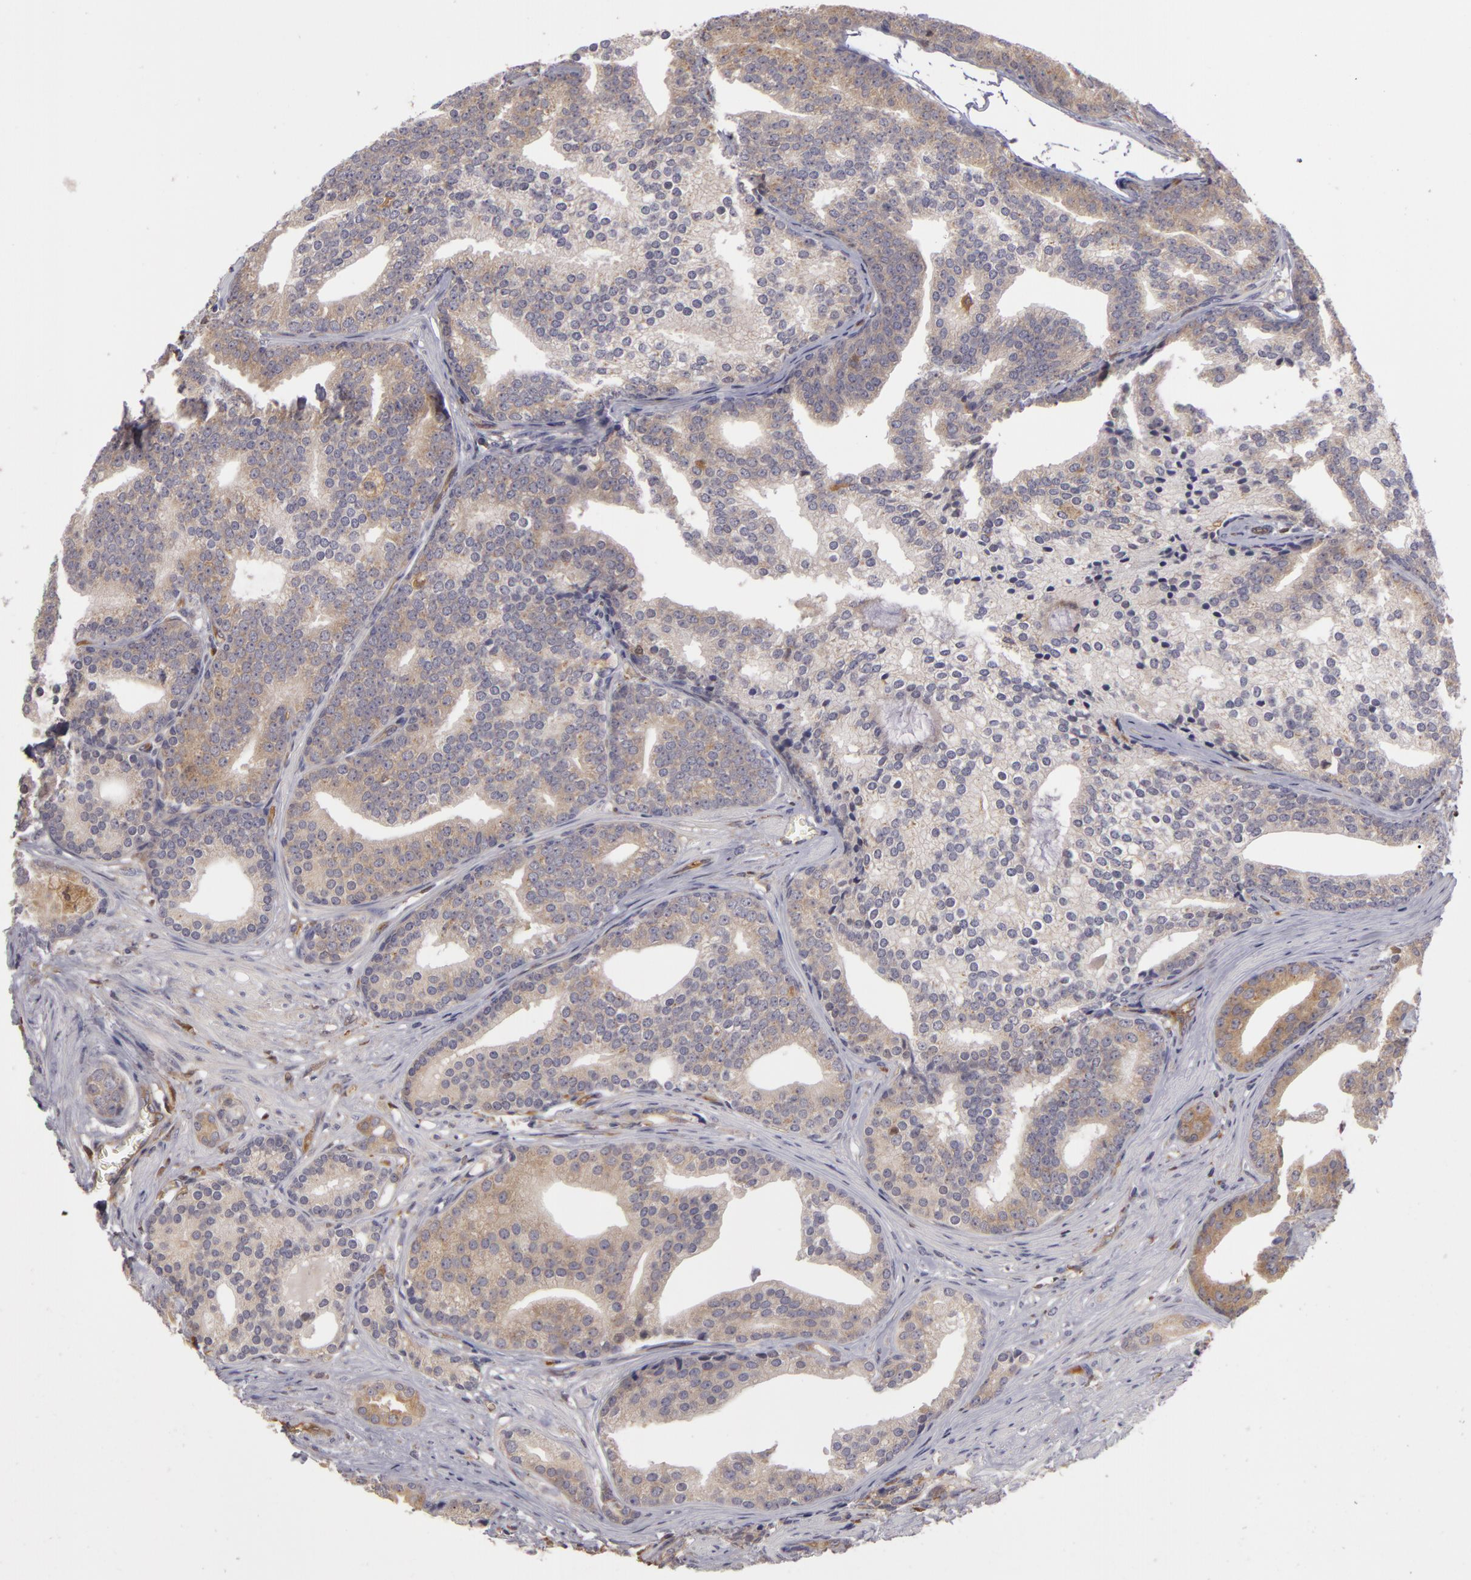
{"staining": {"intensity": "weak", "quantity": "25%-75%", "location": "cytoplasmic/membranous"}, "tissue": "prostate cancer", "cell_type": "Tumor cells", "image_type": "cancer", "snomed": [{"axis": "morphology", "description": "Adenocarcinoma, Low grade"}, {"axis": "topography", "description": "Prostate"}], "caption": "Tumor cells show low levels of weak cytoplasmic/membranous positivity in approximately 25%-75% of cells in human low-grade adenocarcinoma (prostate).", "gene": "ZNF229", "patient": {"sex": "male", "age": 71}}